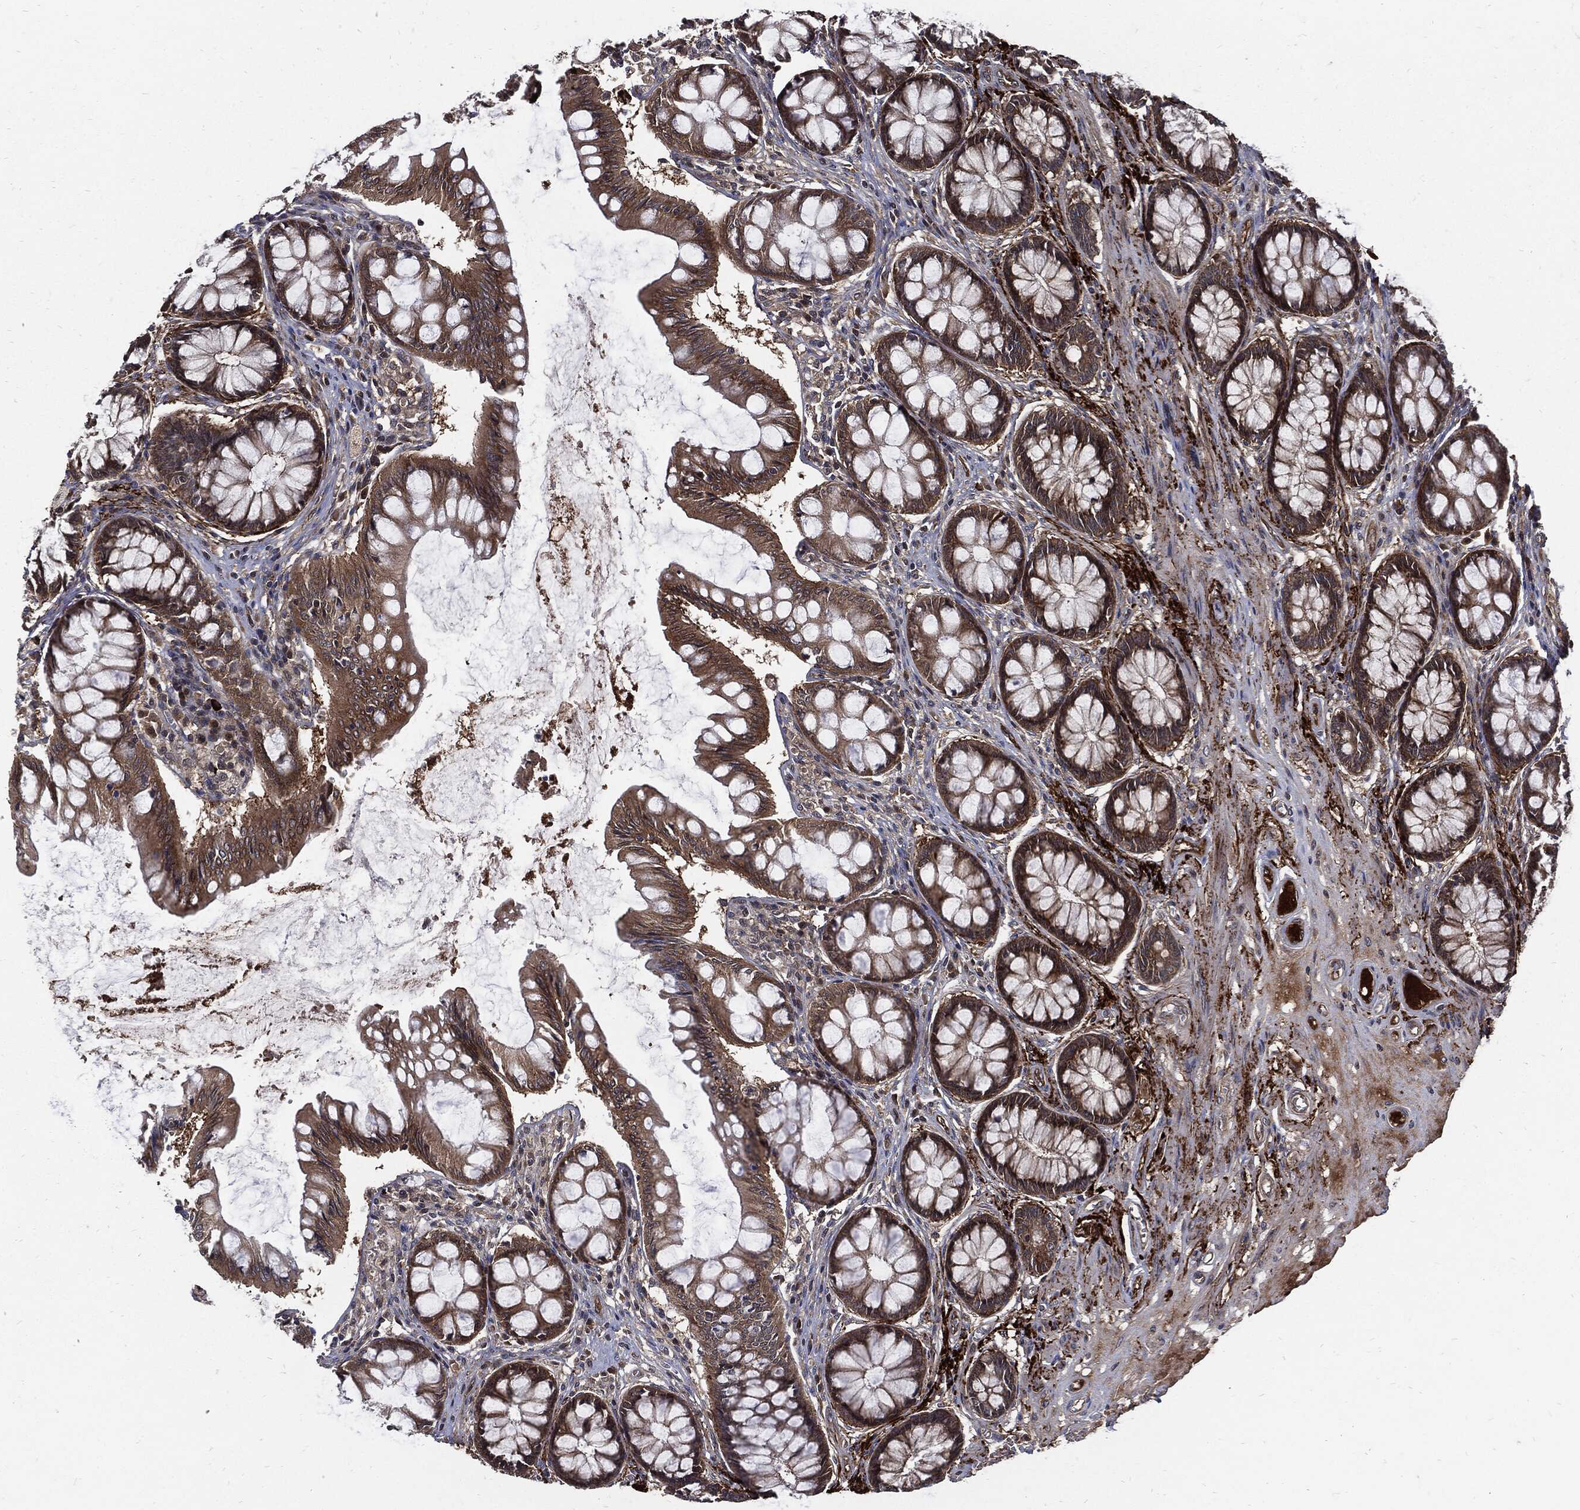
{"staining": {"intensity": "moderate", "quantity": "25%-75%", "location": "cytoplasmic/membranous"}, "tissue": "colon", "cell_type": "Endothelial cells", "image_type": "normal", "snomed": [{"axis": "morphology", "description": "Normal tissue, NOS"}, {"axis": "topography", "description": "Colon"}], "caption": "Immunohistochemistry micrograph of unremarkable colon: colon stained using IHC displays medium levels of moderate protein expression localized specifically in the cytoplasmic/membranous of endothelial cells, appearing as a cytoplasmic/membranous brown color.", "gene": "CLU", "patient": {"sex": "female", "age": 65}}